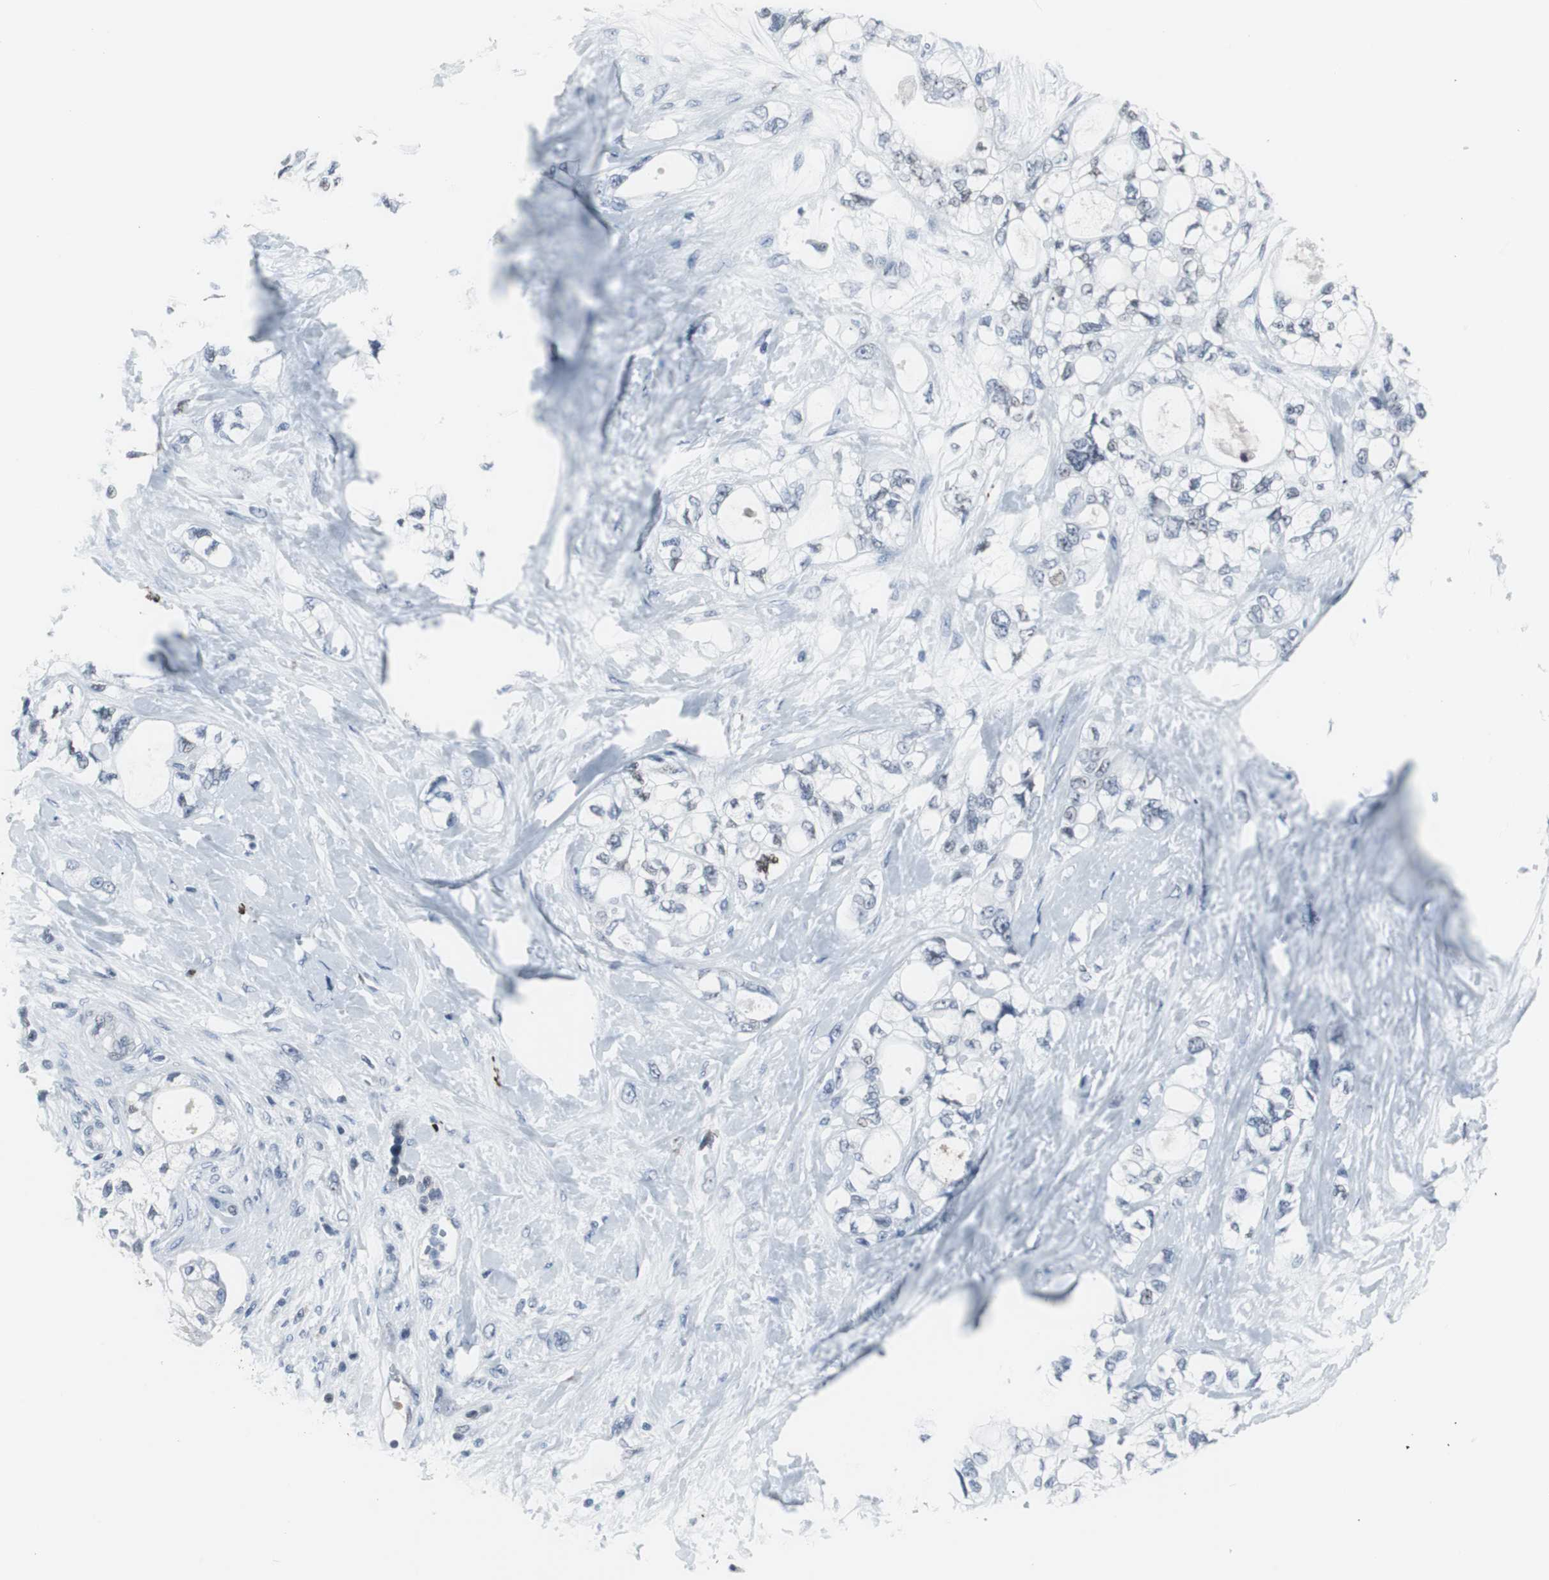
{"staining": {"intensity": "negative", "quantity": "none", "location": "none"}, "tissue": "pancreatic cancer", "cell_type": "Tumor cells", "image_type": "cancer", "snomed": [{"axis": "morphology", "description": "Adenocarcinoma, NOS"}, {"axis": "topography", "description": "Pancreas"}], "caption": "The micrograph exhibits no significant expression in tumor cells of pancreatic cancer.", "gene": "DOK1", "patient": {"sex": "male", "age": 70}}